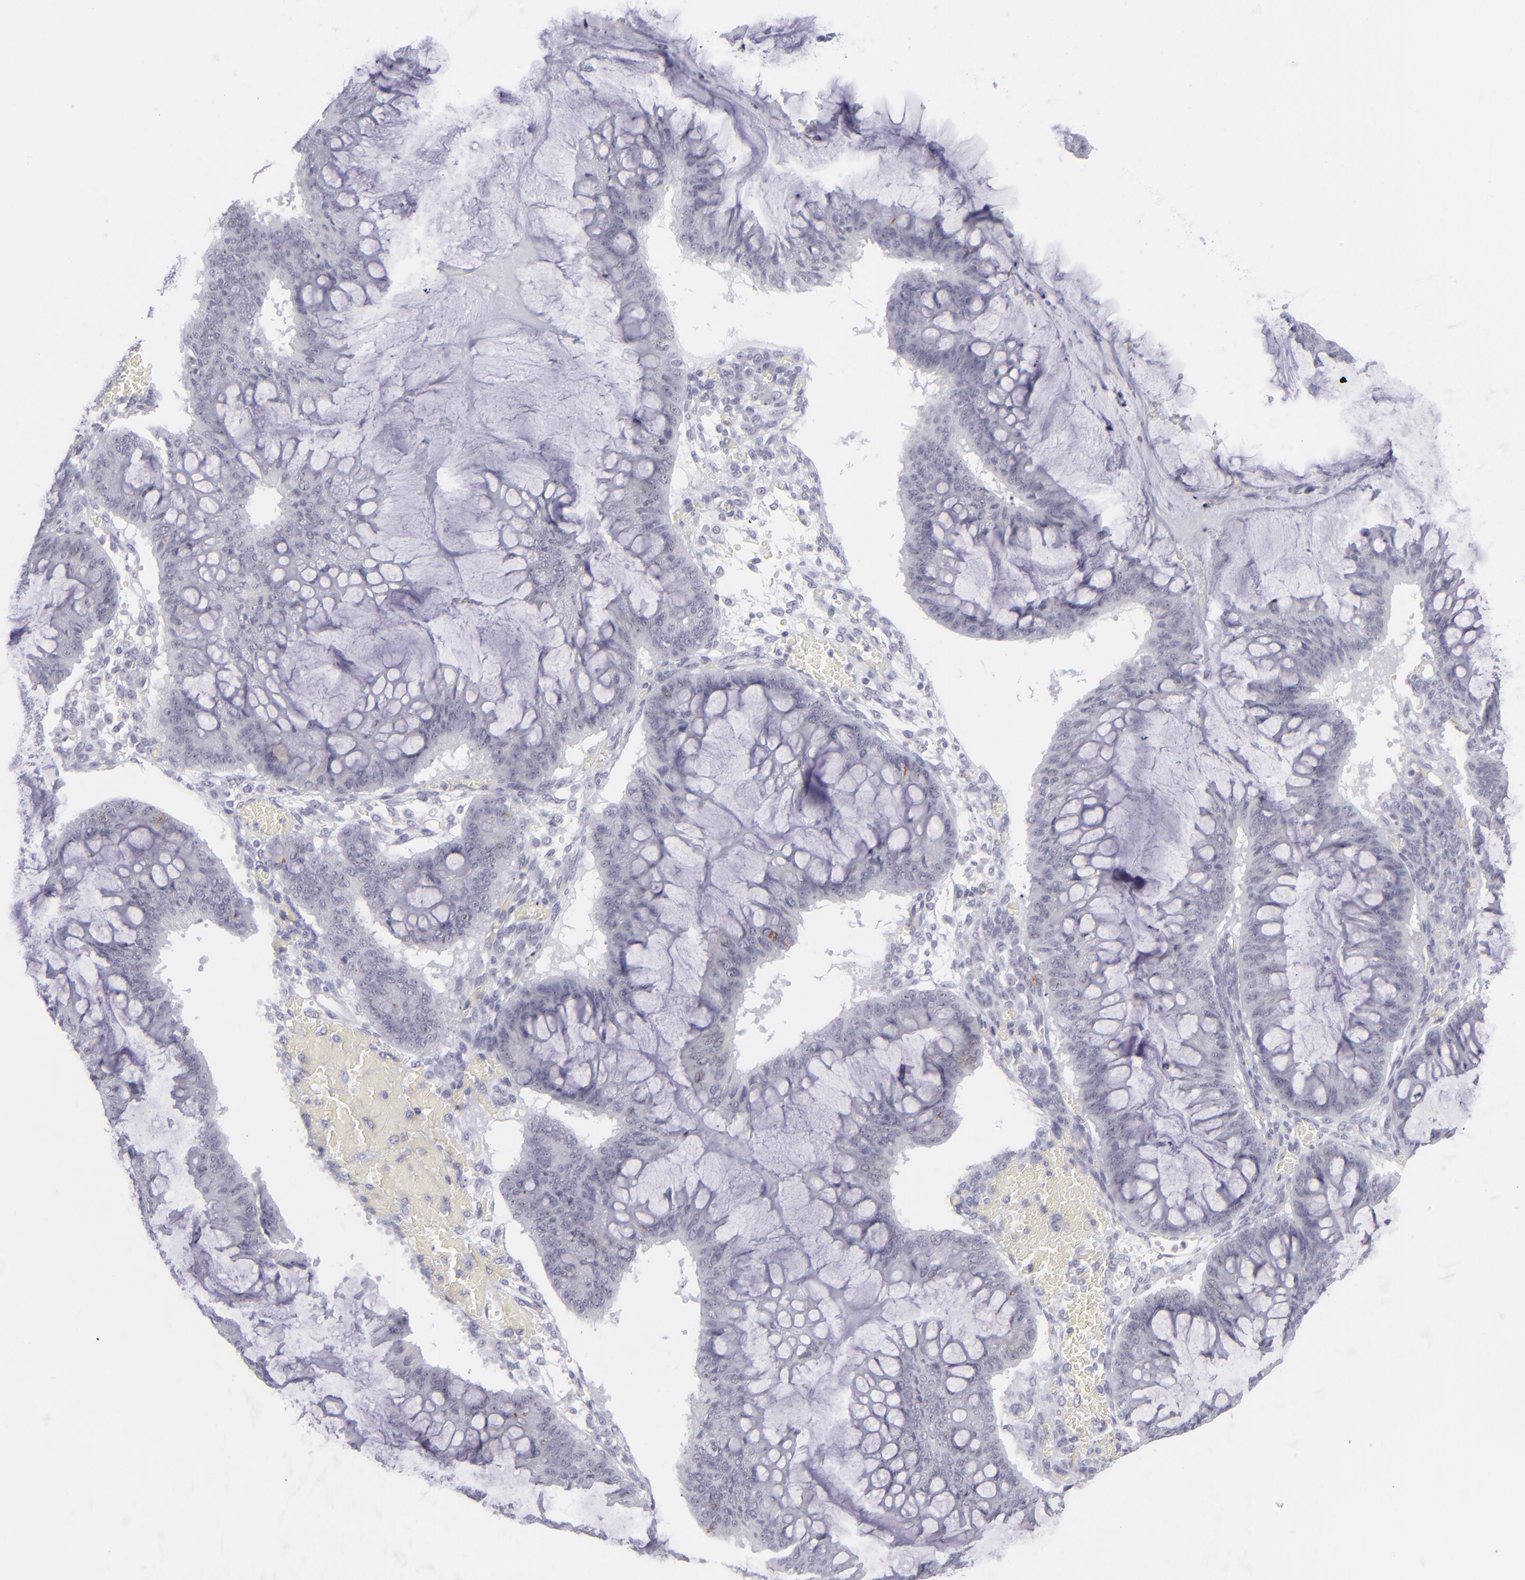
{"staining": {"intensity": "negative", "quantity": "none", "location": "none"}, "tissue": "ovarian cancer", "cell_type": "Tumor cells", "image_type": "cancer", "snomed": [{"axis": "morphology", "description": "Cystadenocarcinoma, mucinous, NOS"}, {"axis": "topography", "description": "Ovary"}], "caption": "An immunohistochemistry (IHC) micrograph of ovarian cancer (mucinous cystadenocarcinoma) is shown. There is no staining in tumor cells of ovarian cancer (mucinous cystadenocarcinoma).", "gene": "CD7", "patient": {"sex": "female", "age": 73}}